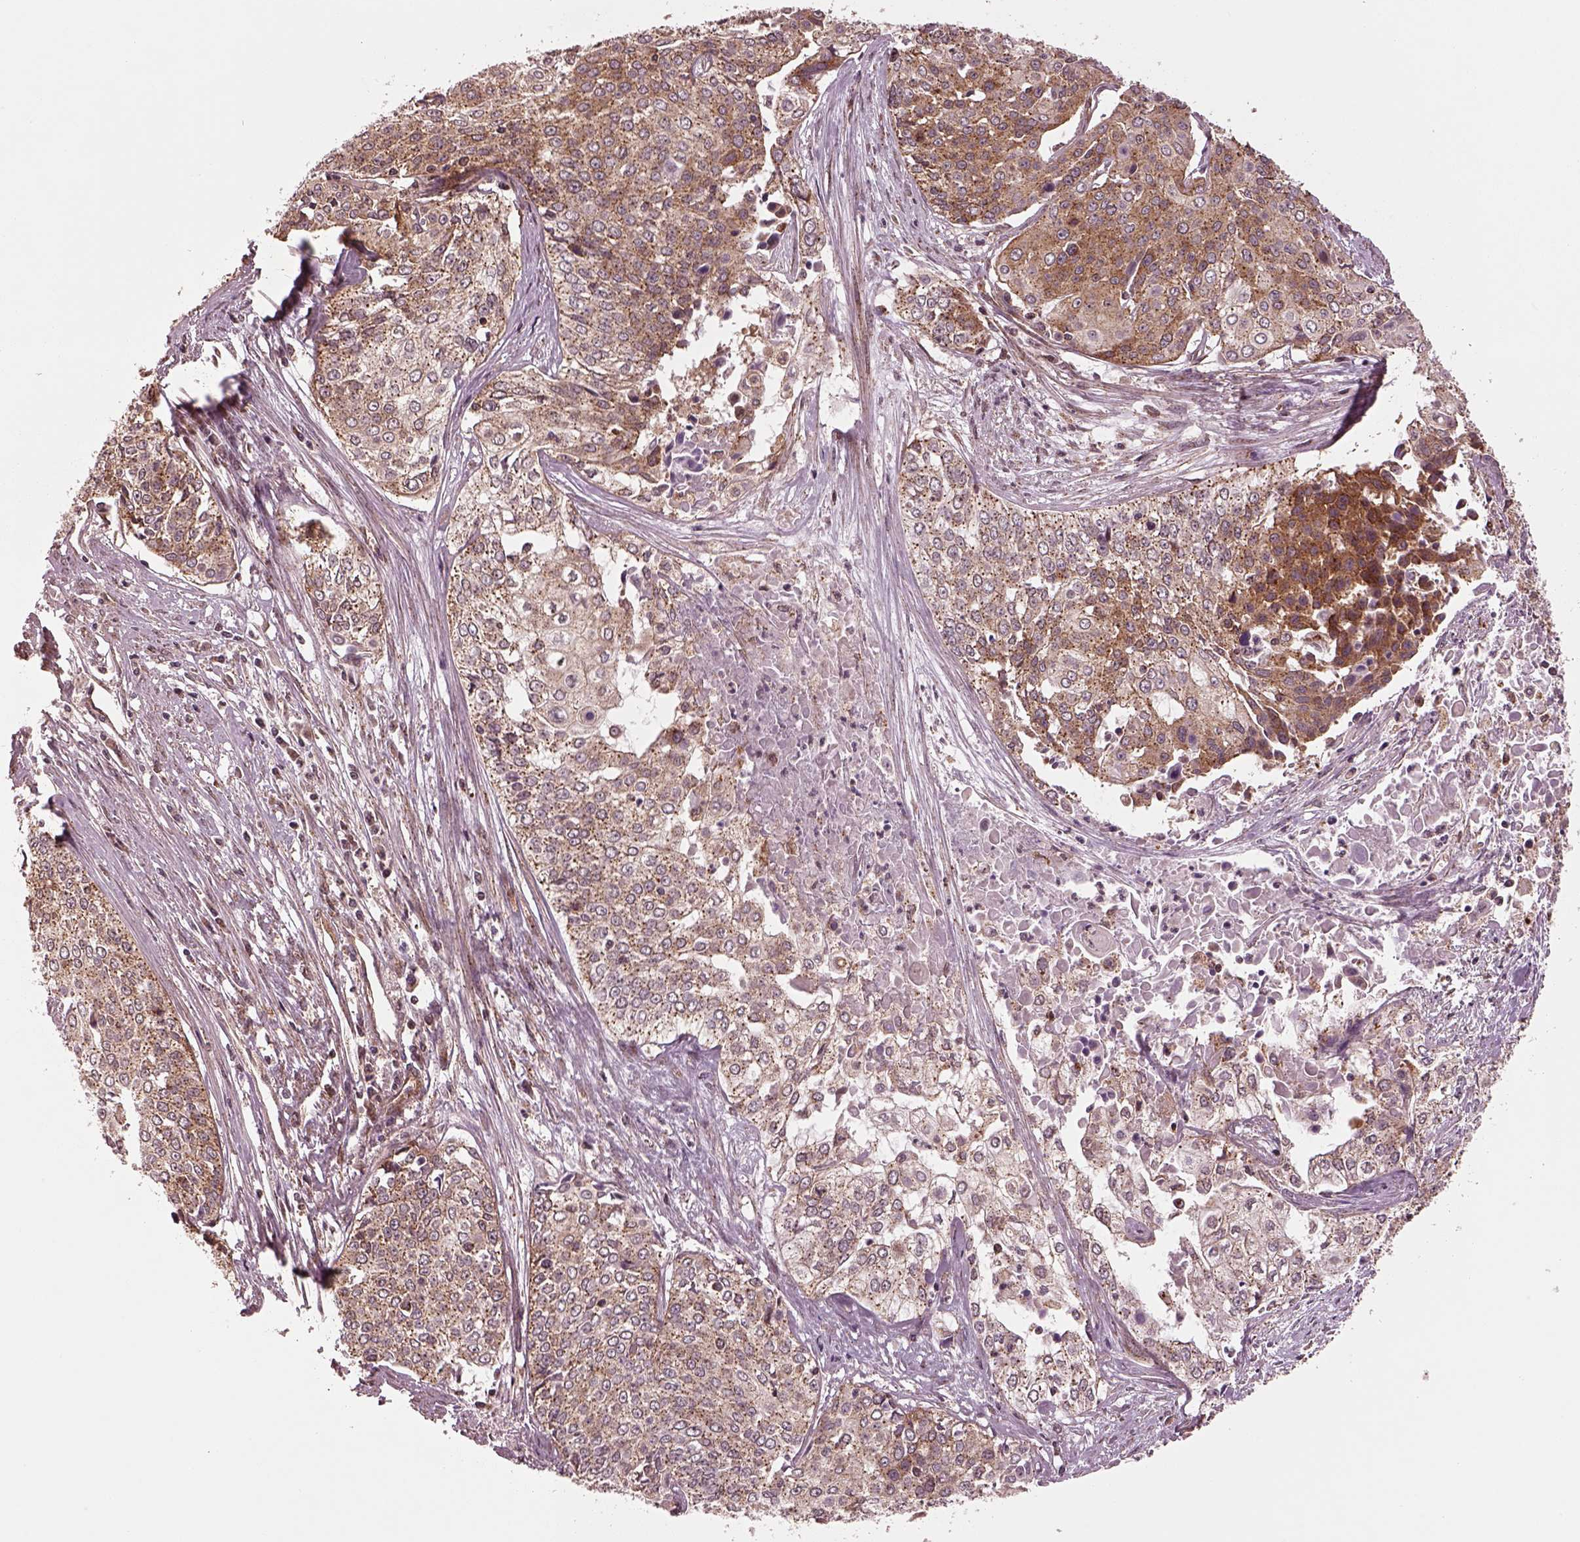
{"staining": {"intensity": "moderate", "quantity": "25%-75%", "location": "cytoplasmic/membranous"}, "tissue": "cervical cancer", "cell_type": "Tumor cells", "image_type": "cancer", "snomed": [{"axis": "morphology", "description": "Squamous cell carcinoma, NOS"}, {"axis": "topography", "description": "Cervix"}], "caption": "Tumor cells display medium levels of moderate cytoplasmic/membranous positivity in approximately 25%-75% of cells in squamous cell carcinoma (cervical).", "gene": "WASHC2A", "patient": {"sex": "female", "age": 39}}